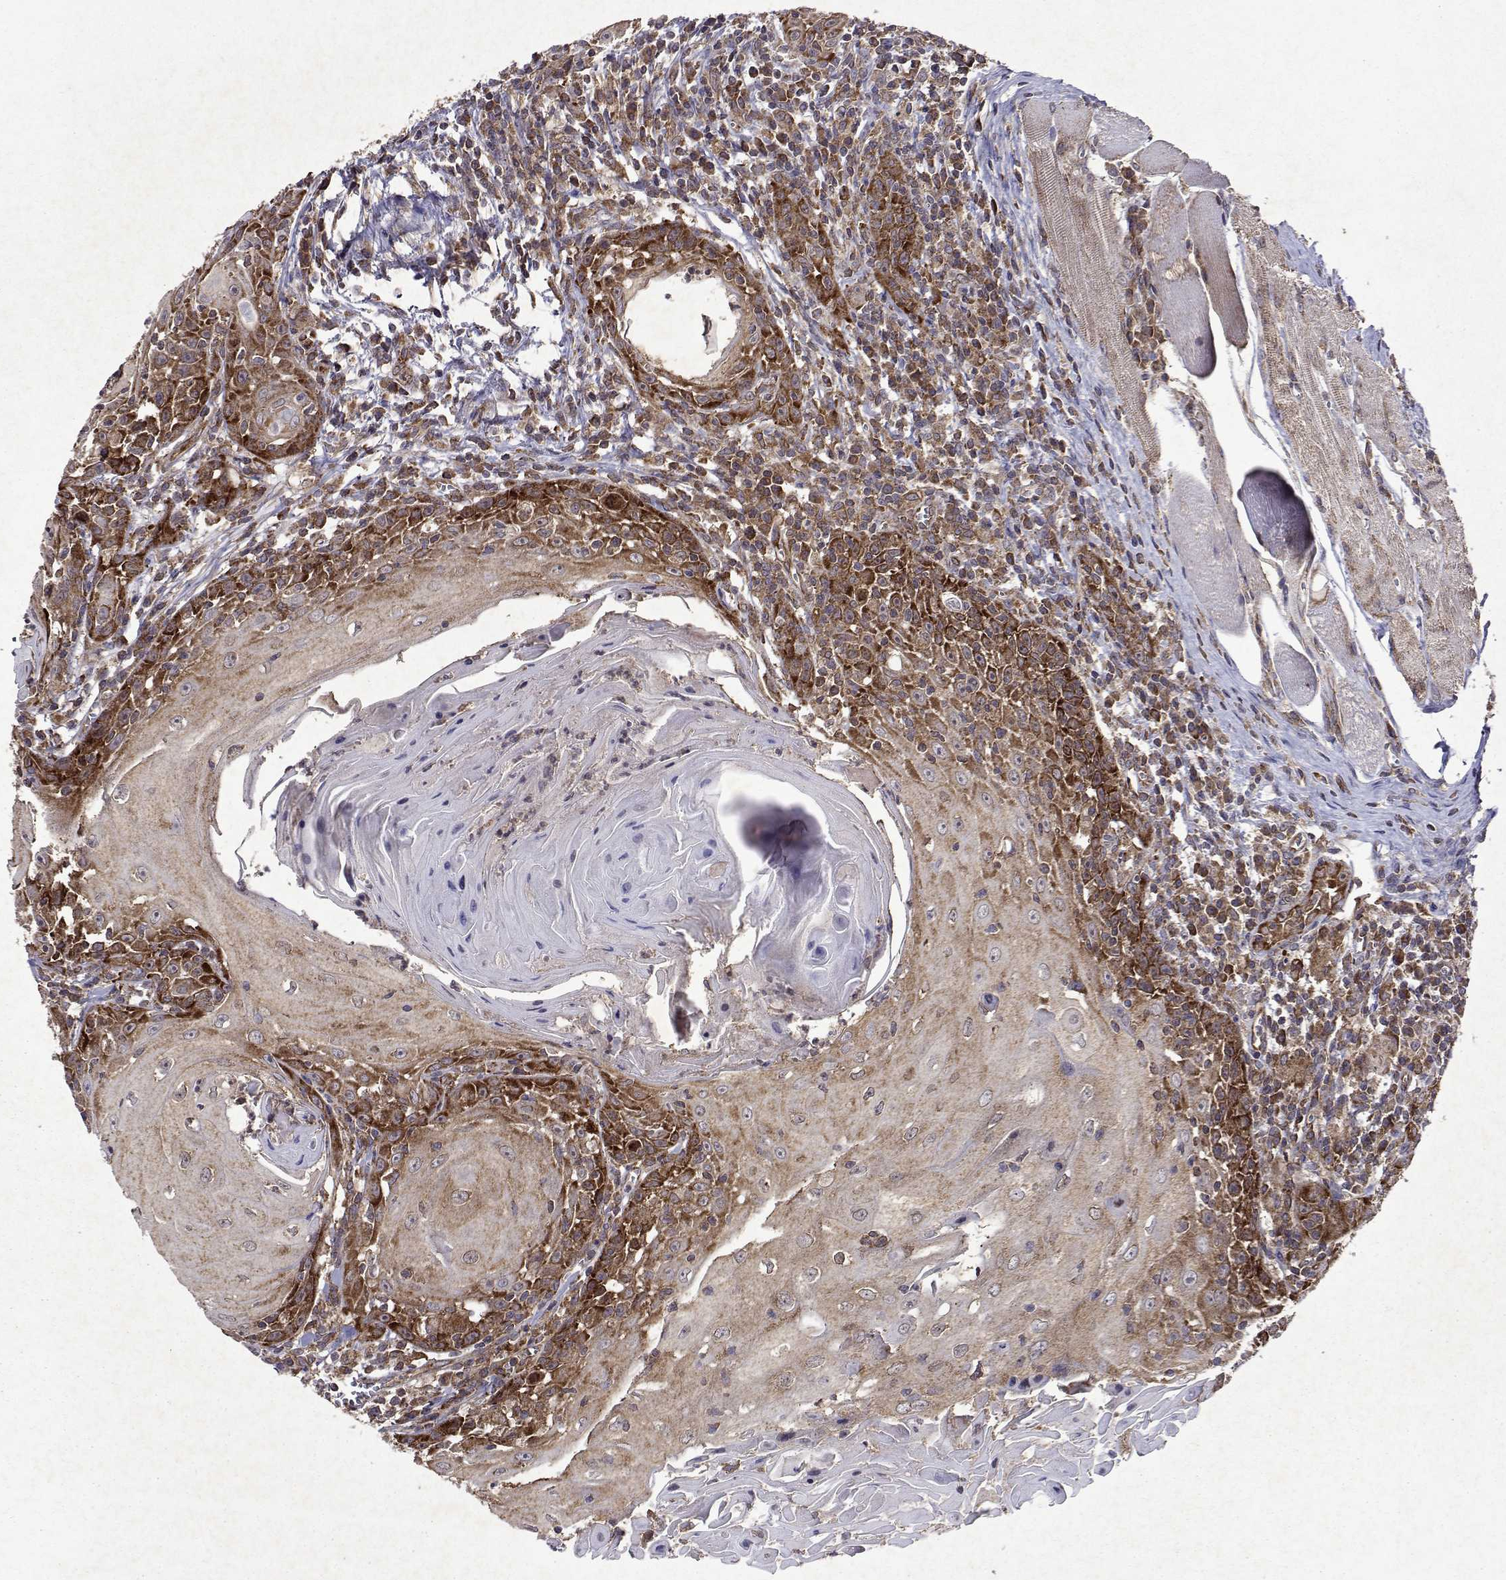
{"staining": {"intensity": "strong", "quantity": "25%-75%", "location": "cytoplasmic/membranous"}, "tissue": "head and neck cancer", "cell_type": "Tumor cells", "image_type": "cancer", "snomed": [{"axis": "morphology", "description": "Squamous cell carcinoma, NOS"}, {"axis": "topography", "description": "Head-Neck"}], "caption": "IHC histopathology image of neoplastic tissue: head and neck cancer stained using immunohistochemistry (IHC) shows high levels of strong protein expression localized specifically in the cytoplasmic/membranous of tumor cells, appearing as a cytoplasmic/membranous brown color.", "gene": "TARBP2", "patient": {"sex": "male", "age": 52}}